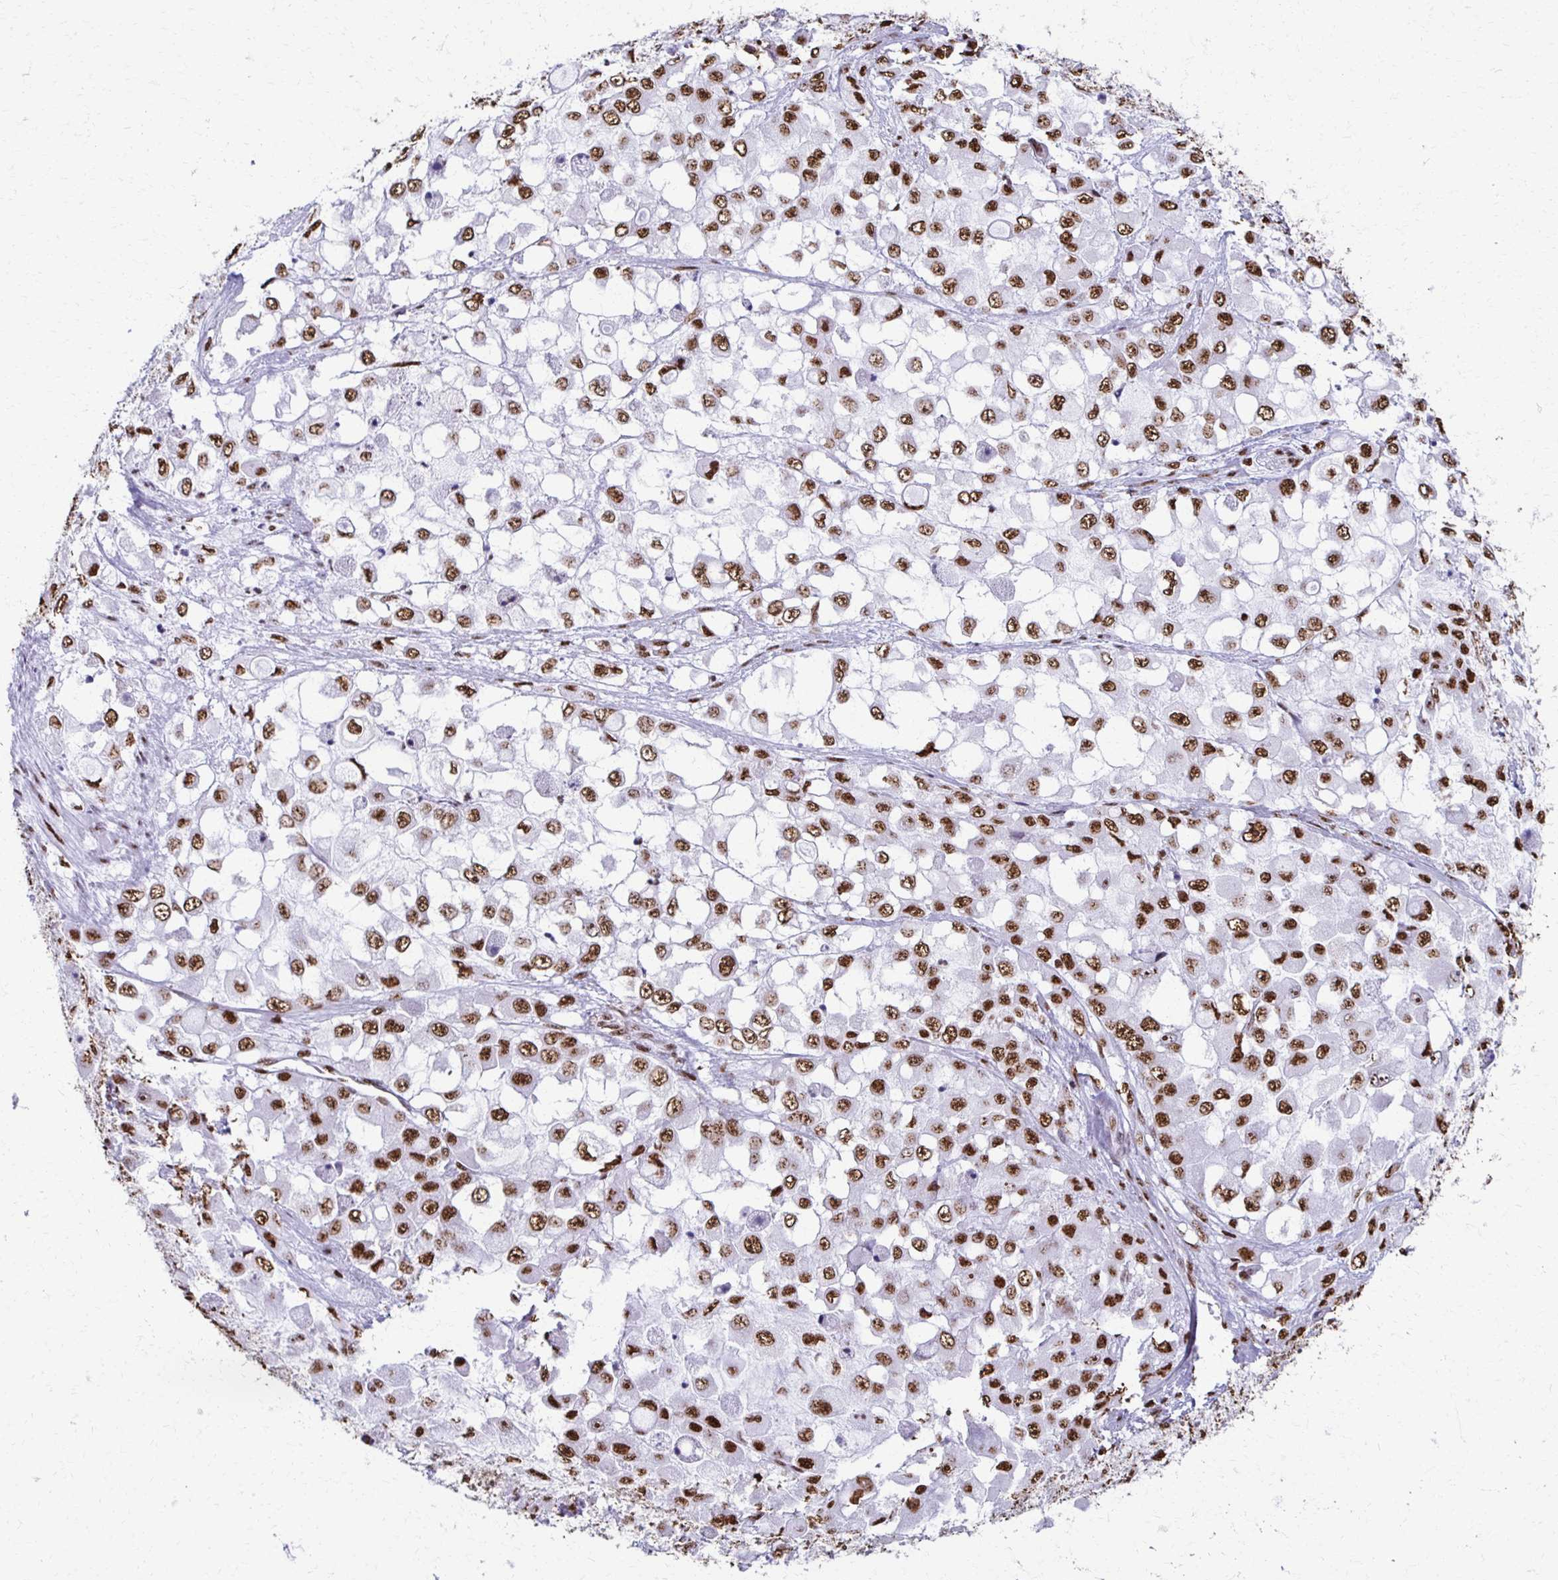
{"staining": {"intensity": "strong", "quantity": ">75%", "location": "nuclear"}, "tissue": "stomach cancer", "cell_type": "Tumor cells", "image_type": "cancer", "snomed": [{"axis": "morphology", "description": "Adenocarcinoma, NOS"}, {"axis": "topography", "description": "Stomach"}], "caption": "This is a micrograph of IHC staining of stomach cancer (adenocarcinoma), which shows strong positivity in the nuclear of tumor cells.", "gene": "NONO", "patient": {"sex": "female", "age": 76}}